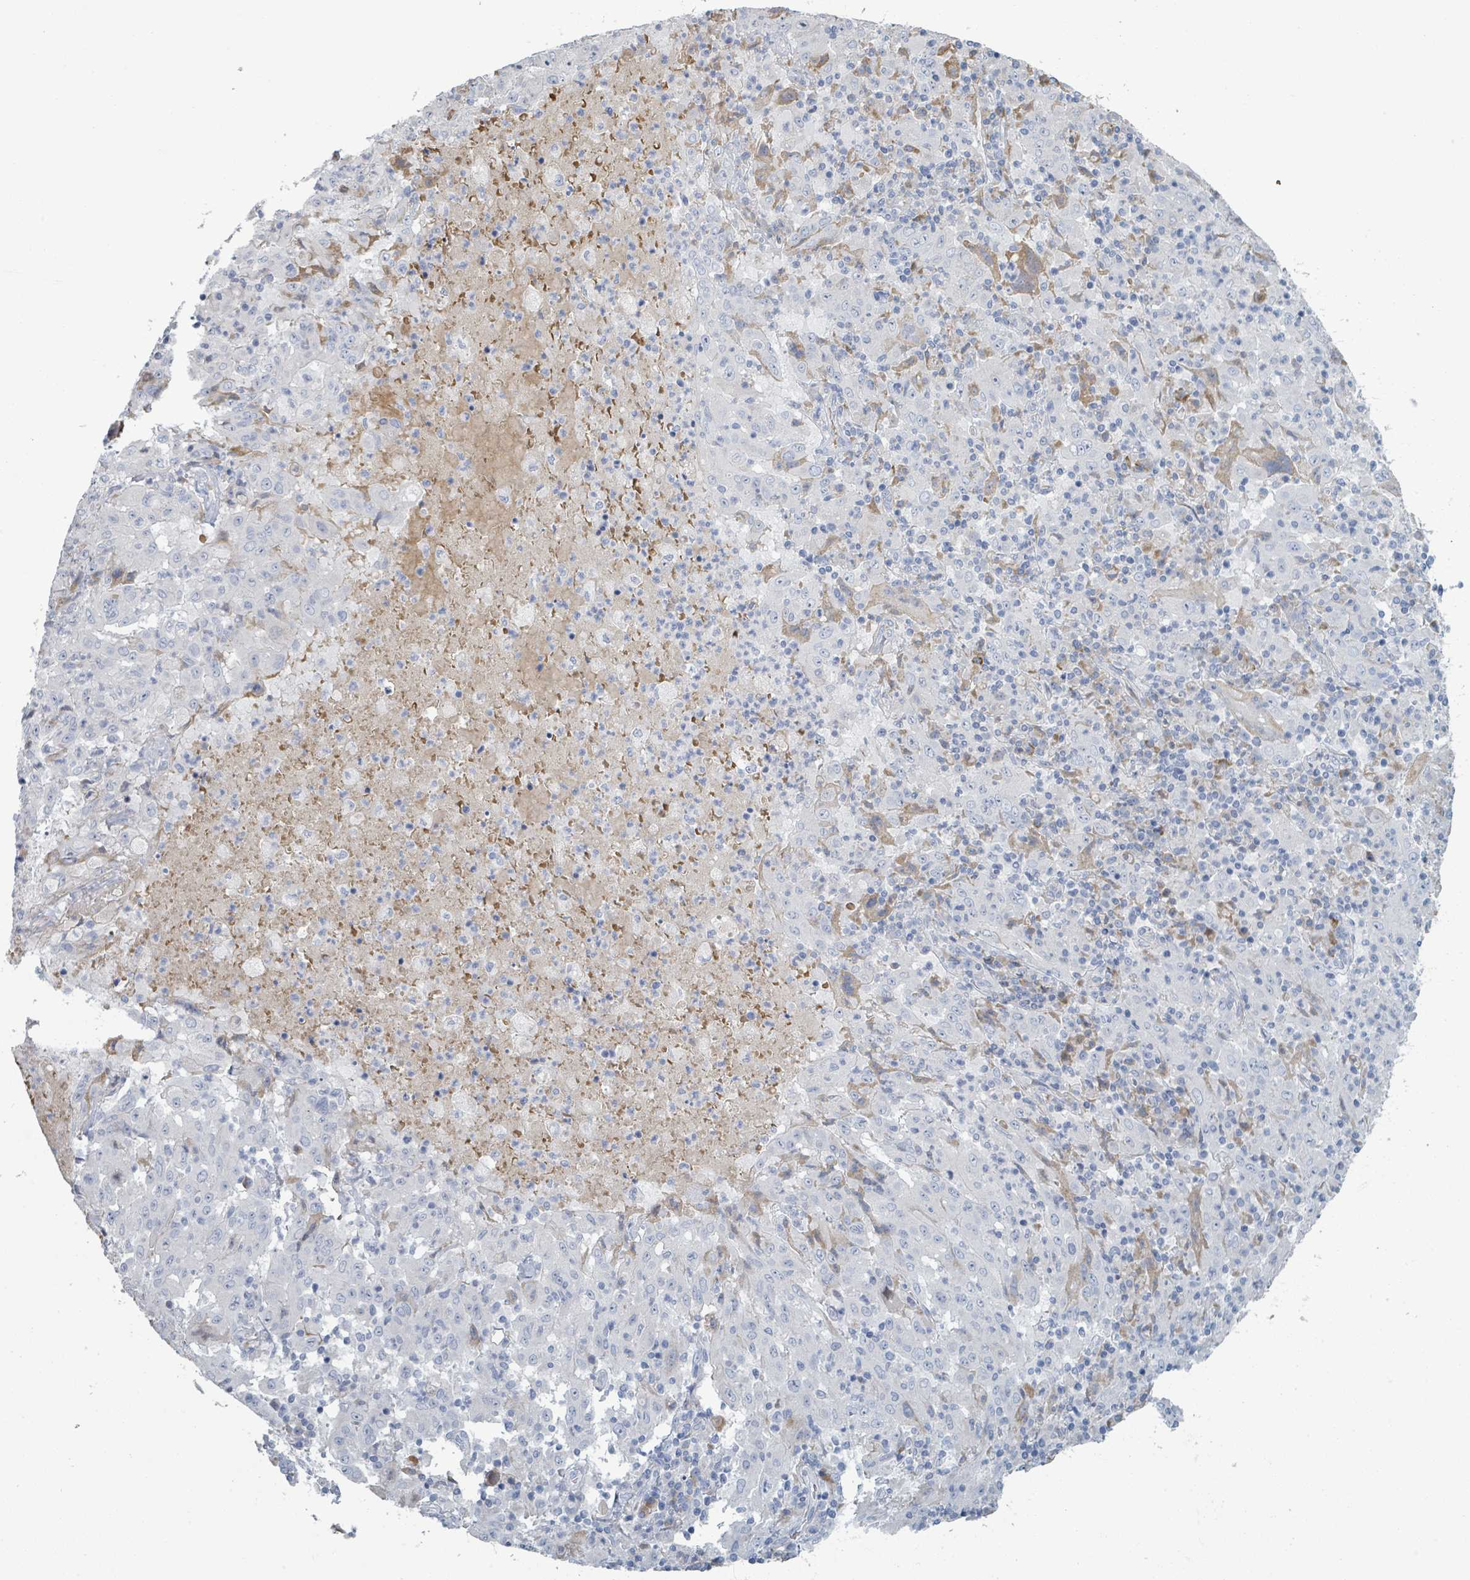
{"staining": {"intensity": "negative", "quantity": "none", "location": "none"}, "tissue": "pancreatic cancer", "cell_type": "Tumor cells", "image_type": "cancer", "snomed": [{"axis": "morphology", "description": "Adenocarcinoma, NOS"}, {"axis": "topography", "description": "Pancreas"}], "caption": "DAB (3,3'-diaminobenzidine) immunohistochemical staining of human adenocarcinoma (pancreatic) reveals no significant positivity in tumor cells.", "gene": "RAB33B", "patient": {"sex": "male", "age": 63}}